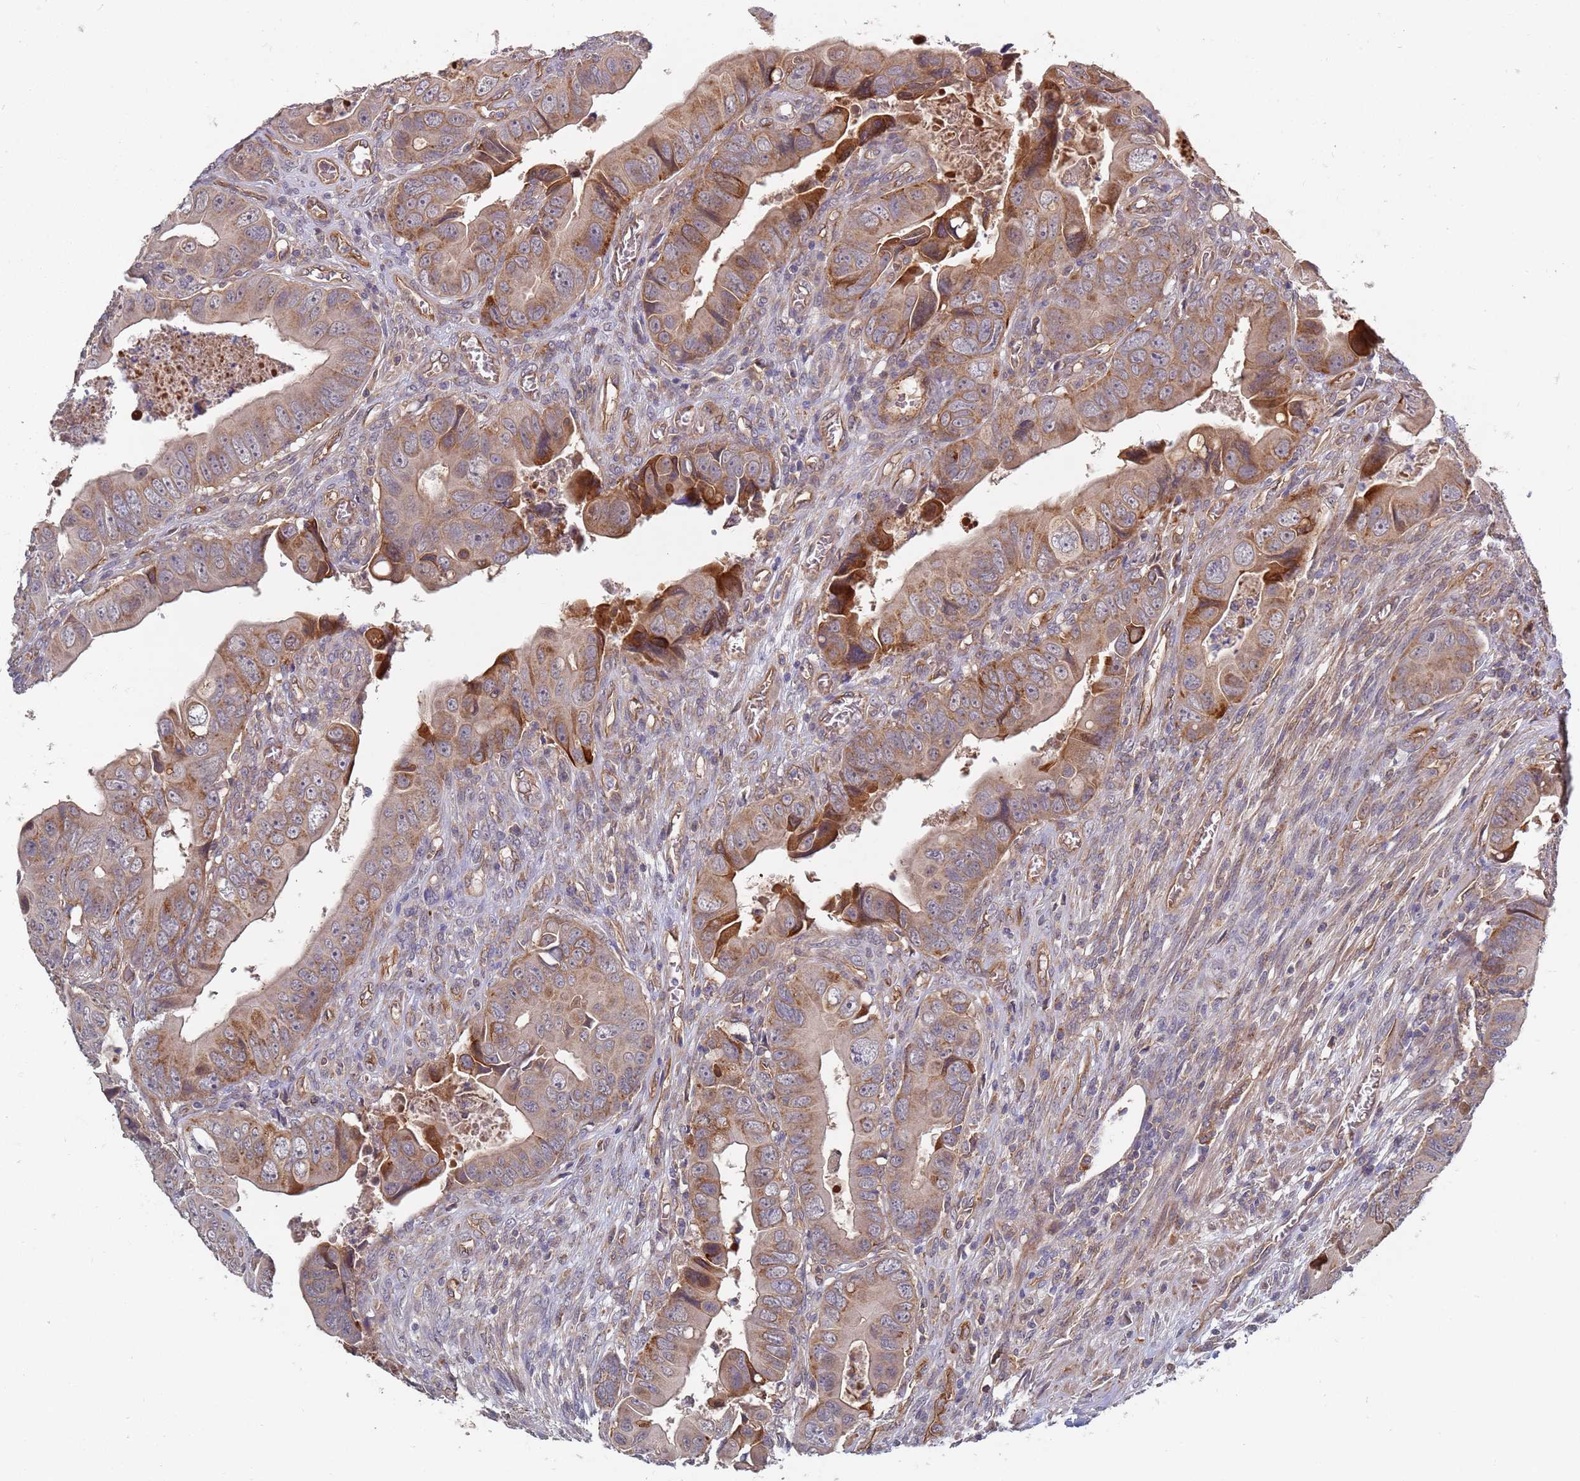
{"staining": {"intensity": "moderate", "quantity": ">75%", "location": "cytoplasmic/membranous"}, "tissue": "colorectal cancer", "cell_type": "Tumor cells", "image_type": "cancer", "snomed": [{"axis": "morphology", "description": "Adenocarcinoma, NOS"}, {"axis": "topography", "description": "Rectum"}], "caption": "Immunohistochemistry (IHC) of colorectal cancer exhibits medium levels of moderate cytoplasmic/membranous expression in about >75% of tumor cells. (brown staining indicates protein expression, while blue staining denotes nuclei).", "gene": "ABCB6", "patient": {"sex": "female", "age": 78}}